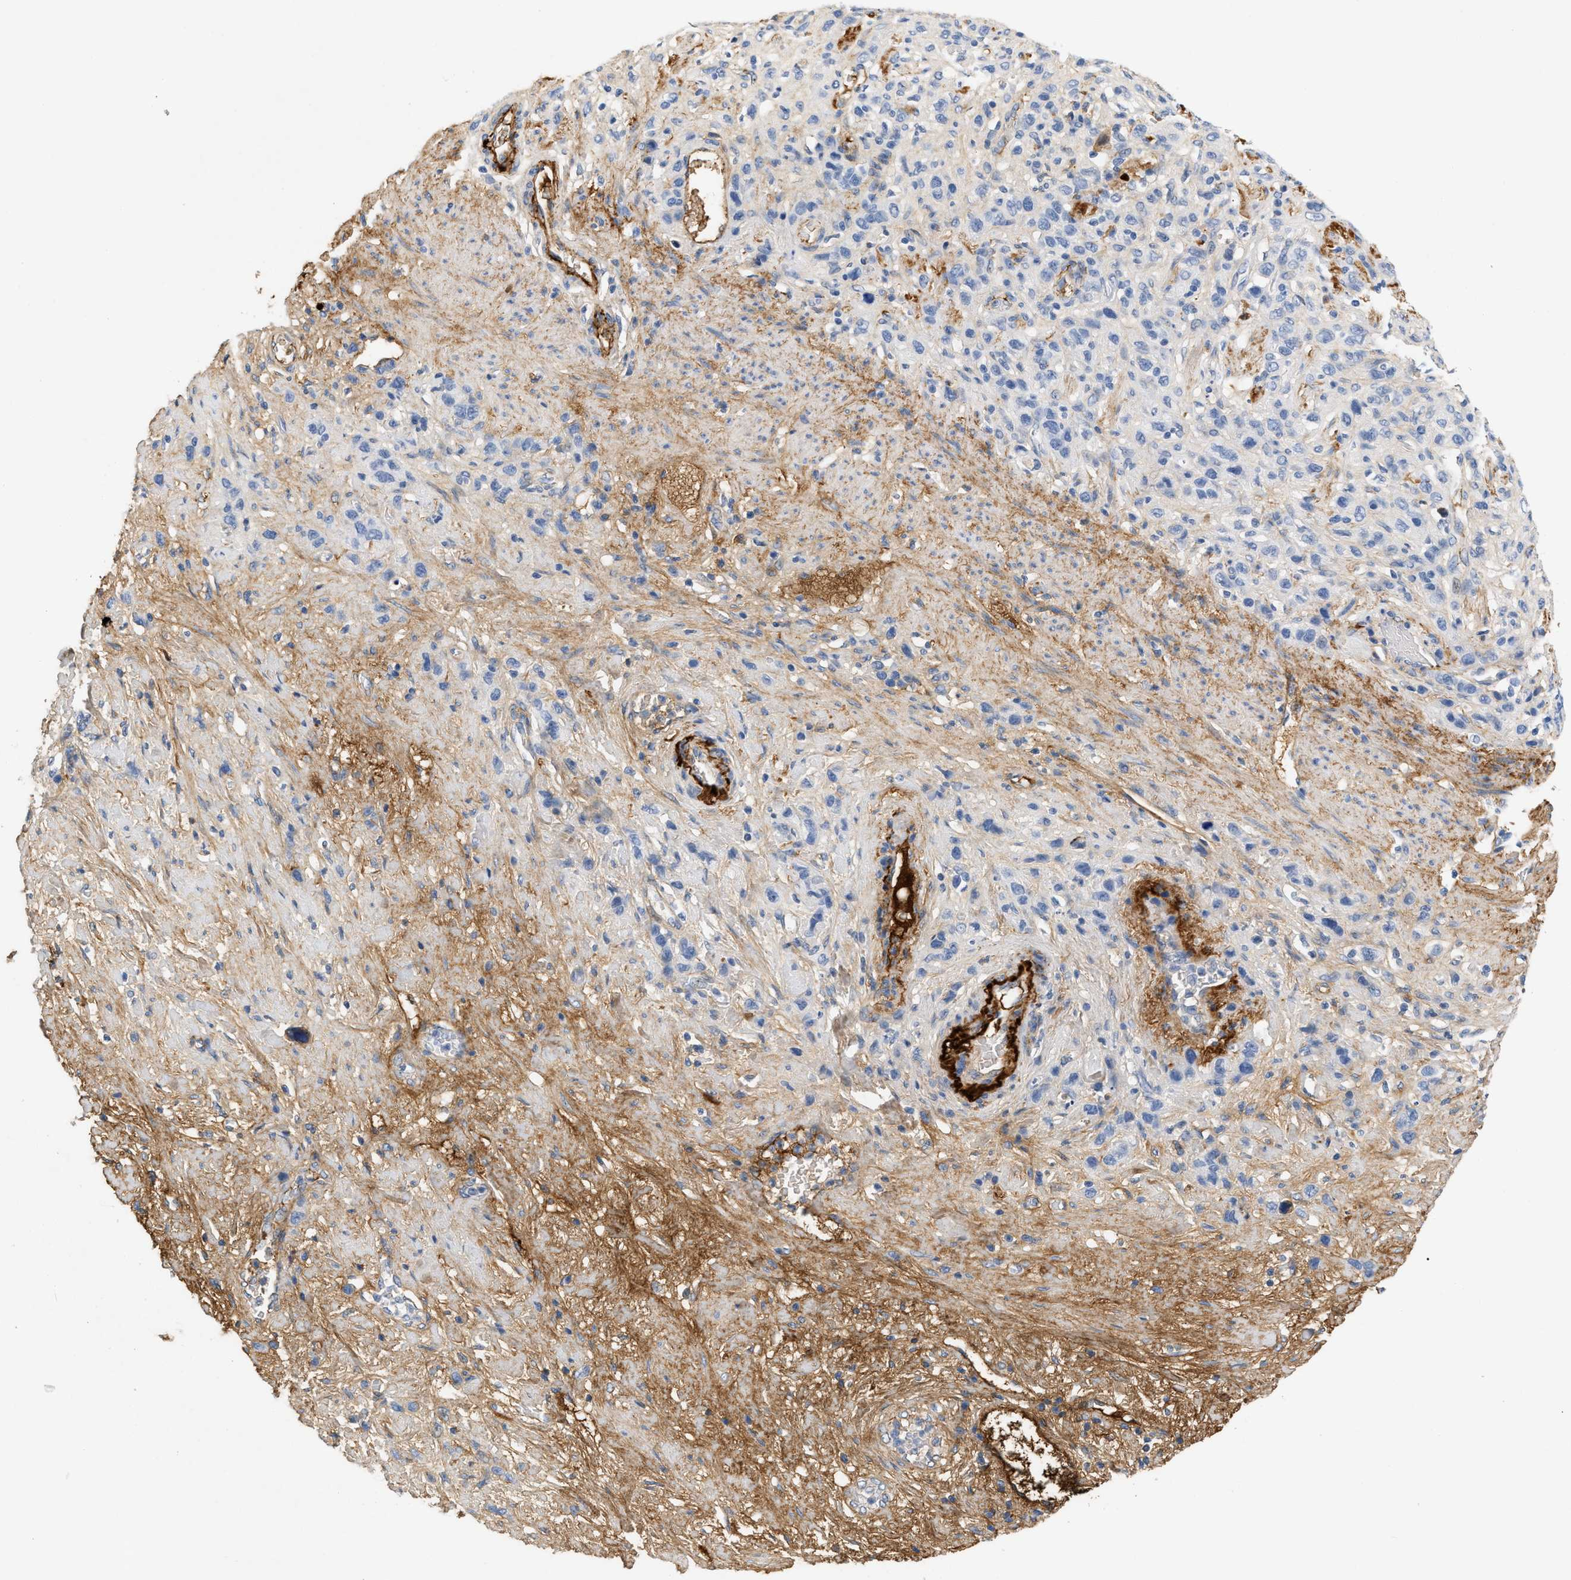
{"staining": {"intensity": "negative", "quantity": "none", "location": "none"}, "tissue": "stomach cancer", "cell_type": "Tumor cells", "image_type": "cancer", "snomed": [{"axis": "morphology", "description": "Adenocarcinoma, NOS"}, {"axis": "morphology", "description": "Adenocarcinoma, High grade"}, {"axis": "topography", "description": "Stomach, upper"}, {"axis": "topography", "description": "Stomach, lower"}], "caption": "DAB immunohistochemical staining of stomach cancer (adenocarcinoma) shows no significant staining in tumor cells.", "gene": "CFH", "patient": {"sex": "female", "age": 65}}